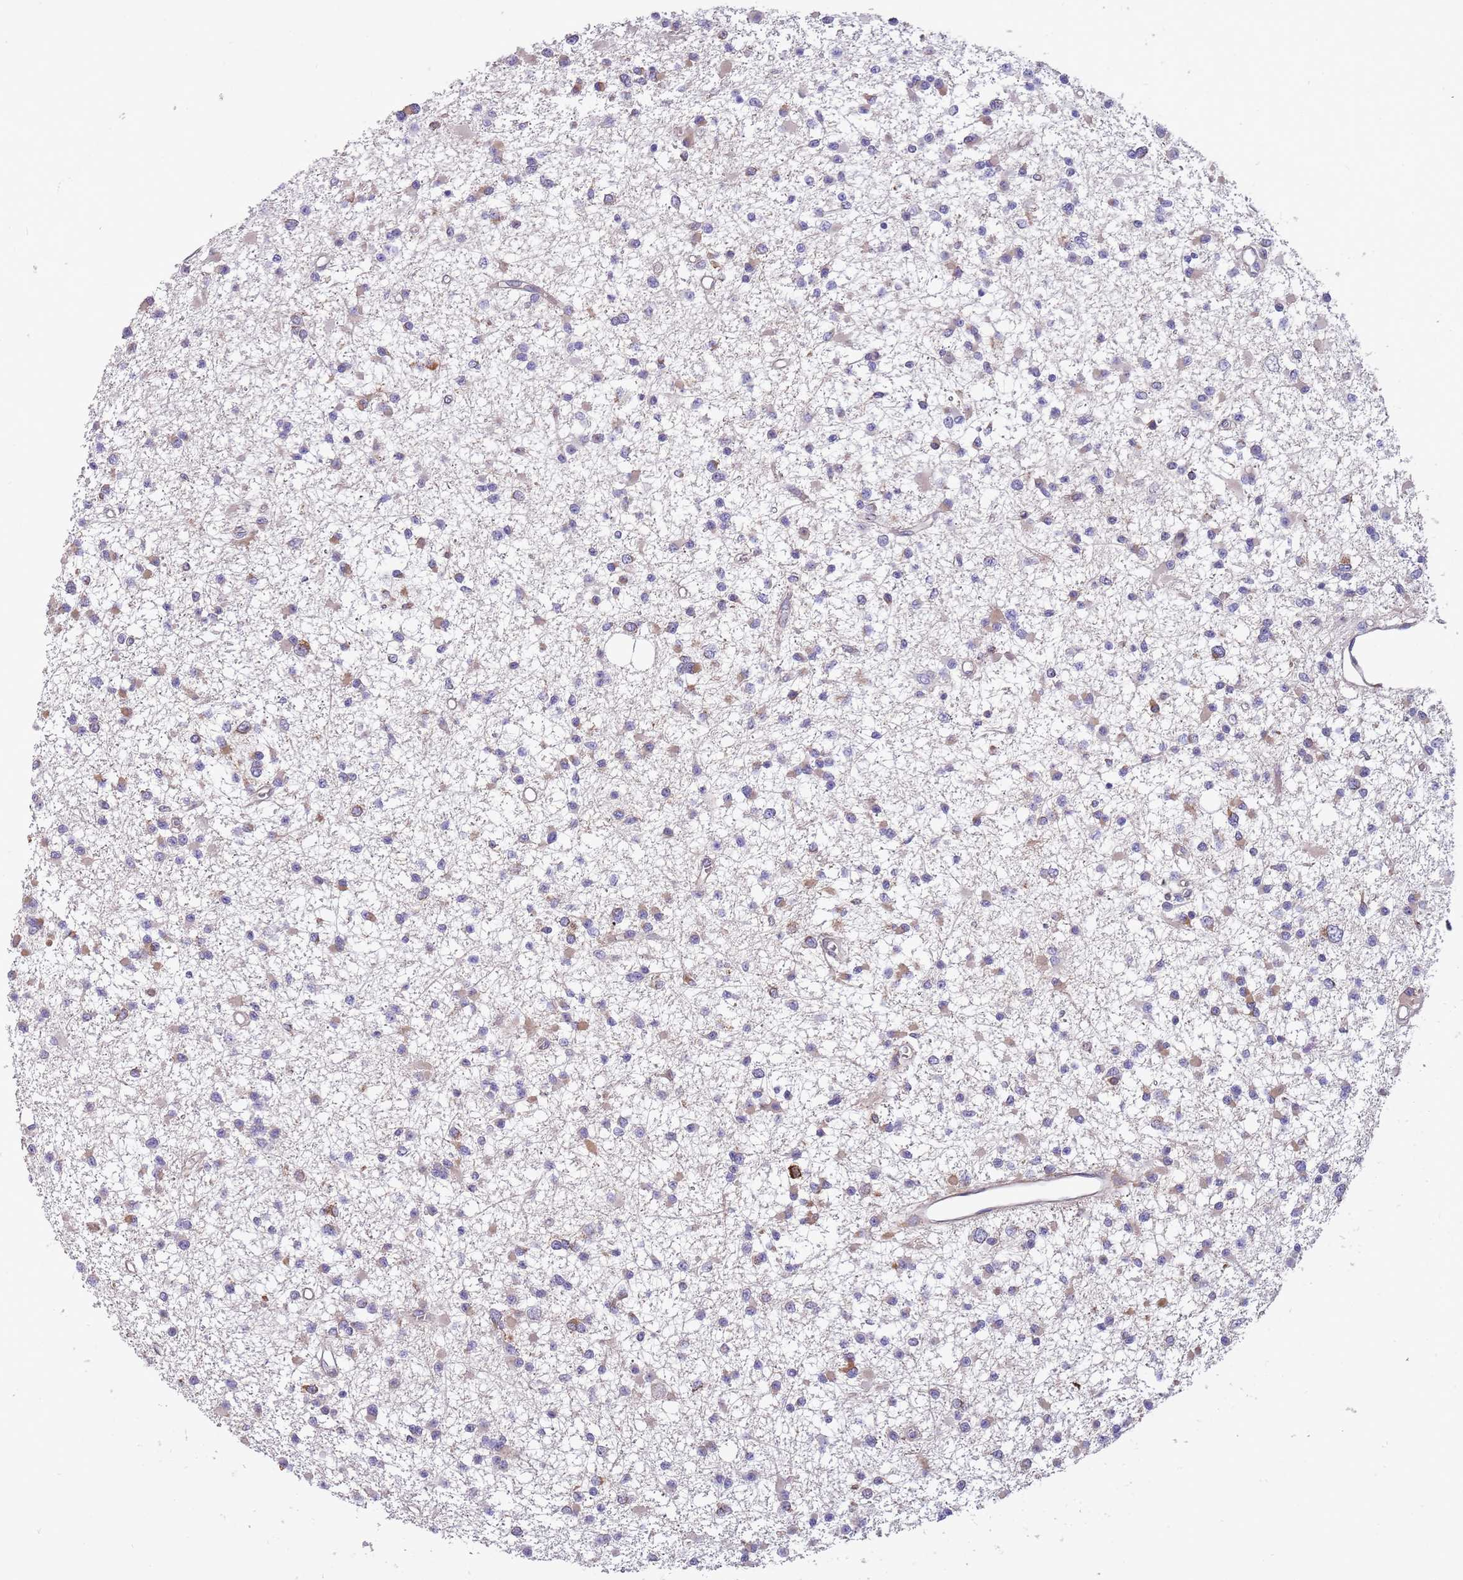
{"staining": {"intensity": "negative", "quantity": "none", "location": "none"}, "tissue": "glioma", "cell_type": "Tumor cells", "image_type": "cancer", "snomed": [{"axis": "morphology", "description": "Glioma, malignant, Low grade"}, {"axis": "topography", "description": "Brain"}], "caption": "Glioma stained for a protein using immunohistochemistry (IHC) displays no expression tumor cells.", "gene": "ARMCX6", "patient": {"sex": "female", "age": 22}}